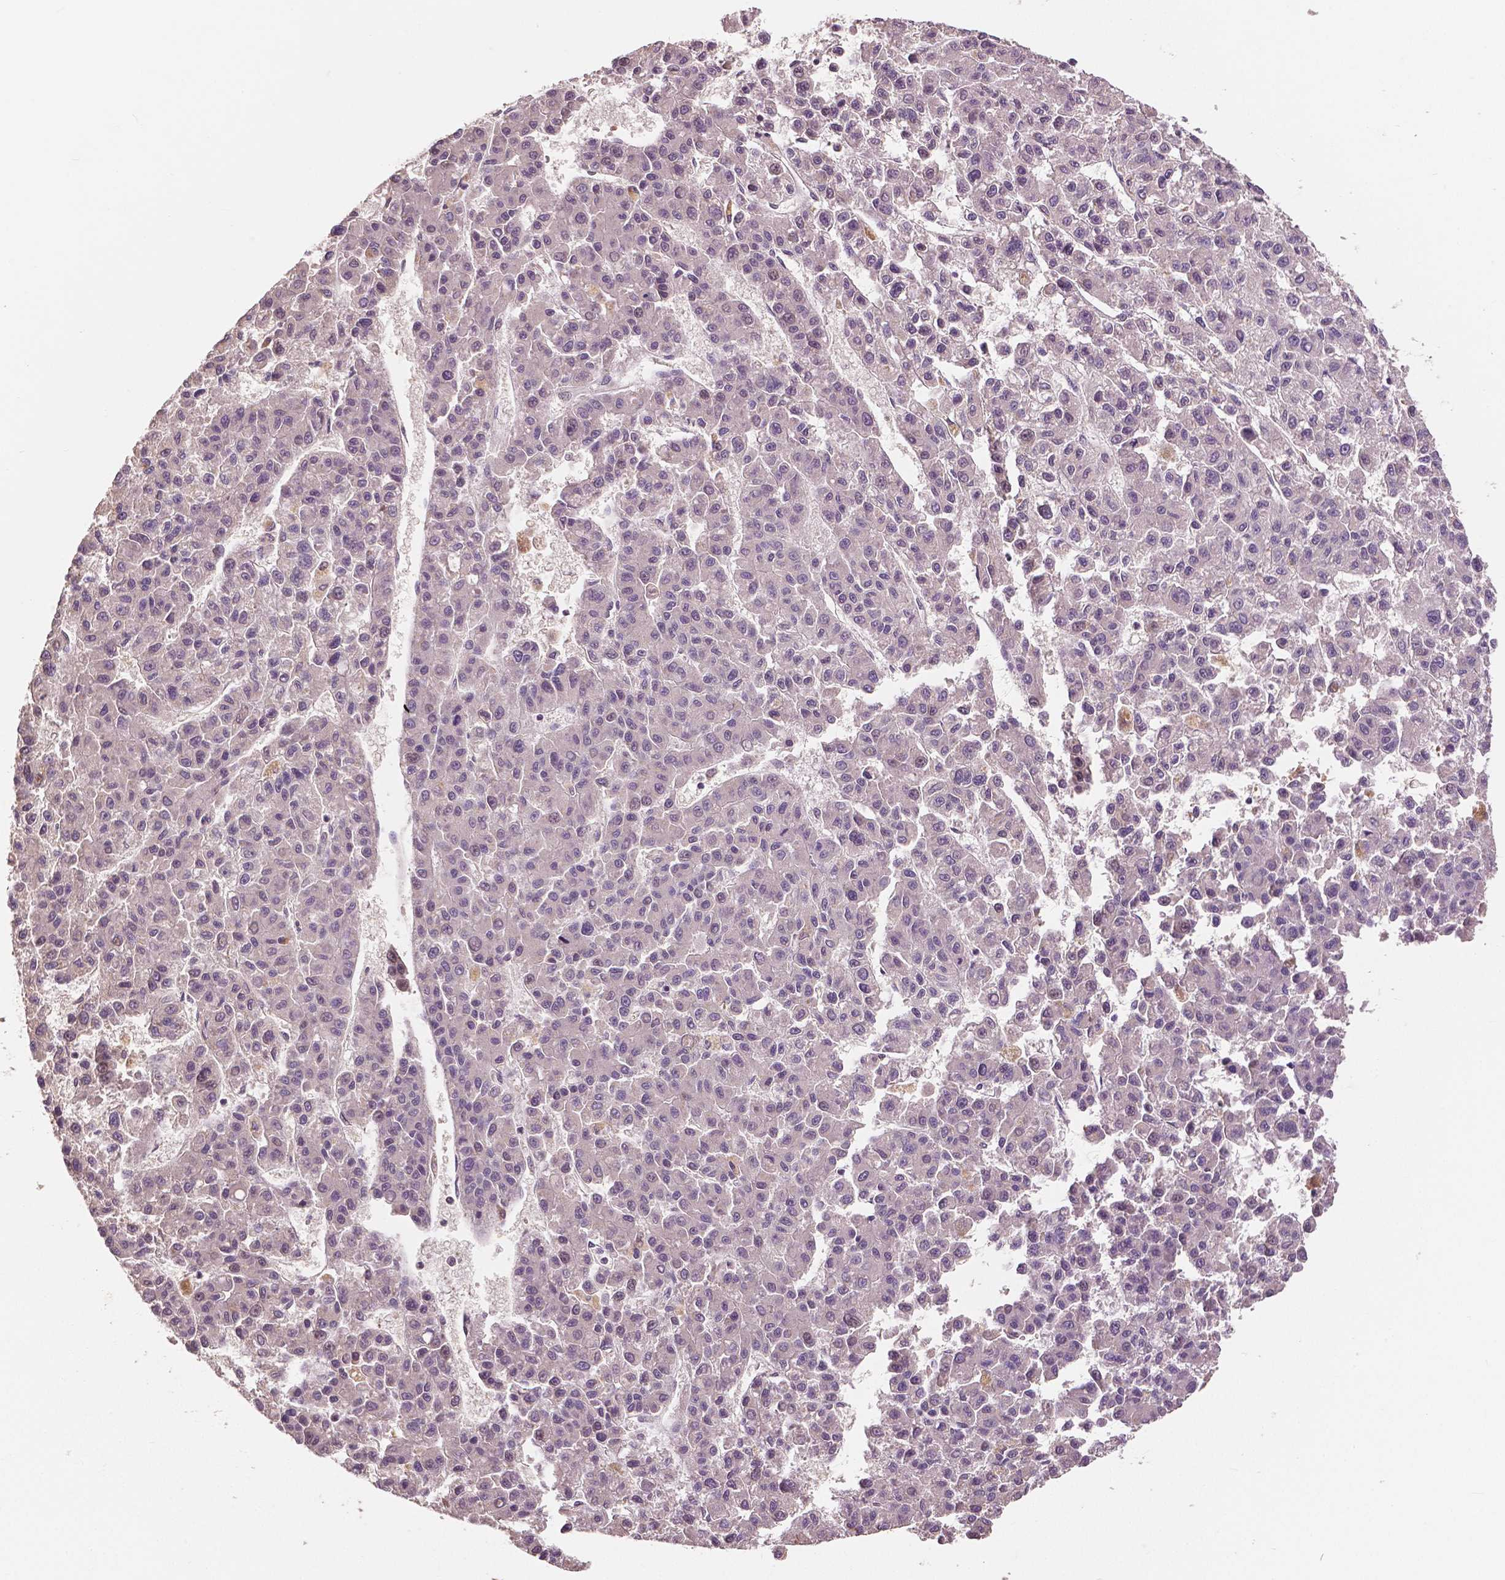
{"staining": {"intensity": "negative", "quantity": "none", "location": "none"}, "tissue": "liver cancer", "cell_type": "Tumor cells", "image_type": "cancer", "snomed": [{"axis": "morphology", "description": "Carcinoma, Hepatocellular, NOS"}, {"axis": "topography", "description": "Liver"}], "caption": "An image of human liver hepatocellular carcinoma is negative for staining in tumor cells.", "gene": "MAP1LC3B", "patient": {"sex": "male", "age": 70}}